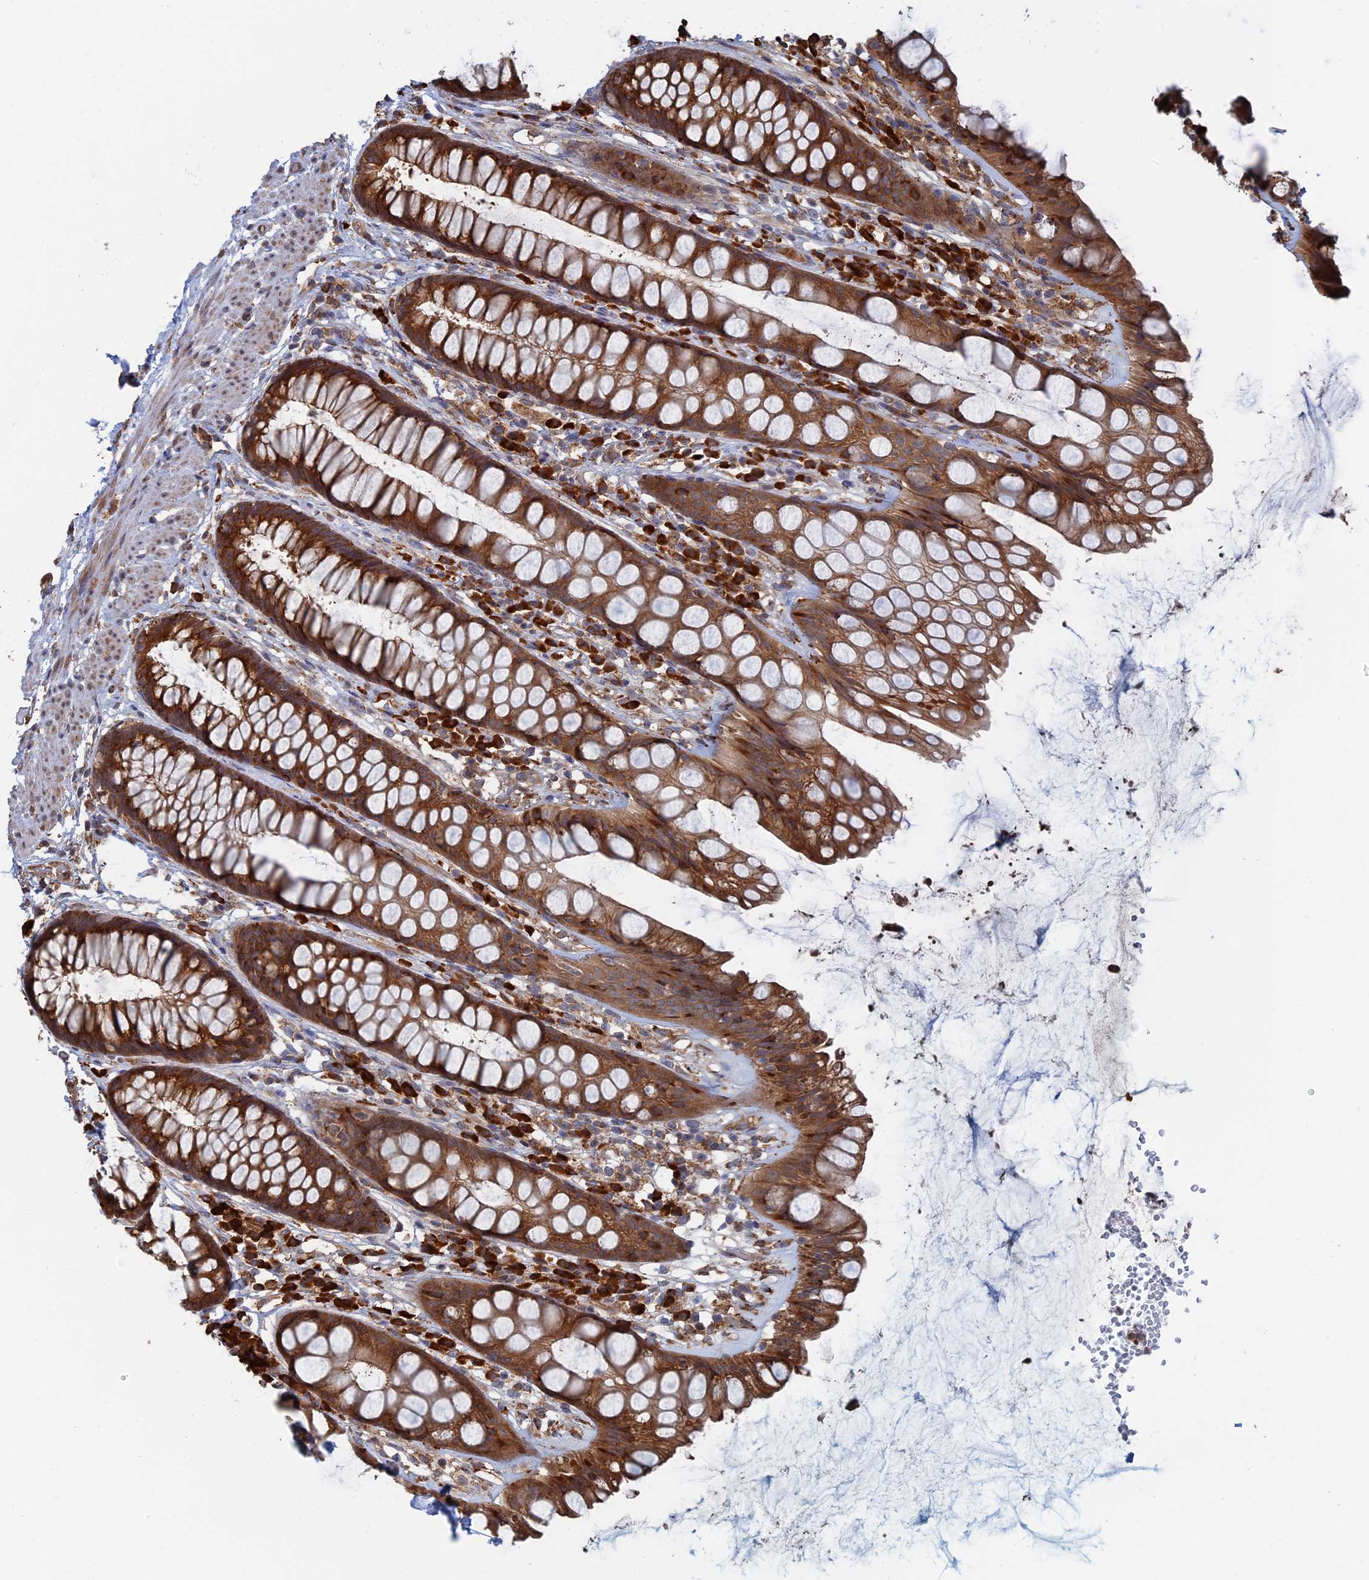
{"staining": {"intensity": "strong", "quantity": ">75%", "location": "cytoplasmic/membranous"}, "tissue": "rectum", "cell_type": "Glandular cells", "image_type": "normal", "snomed": [{"axis": "morphology", "description": "Normal tissue, NOS"}, {"axis": "topography", "description": "Rectum"}], "caption": "A high amount of strong cytoplasmic/membranous staining is seen in approximately >75% of glandular cells in benign rectum.", "gene": "BPIFB6", "patient": {"sex": "male", "age": 74}}